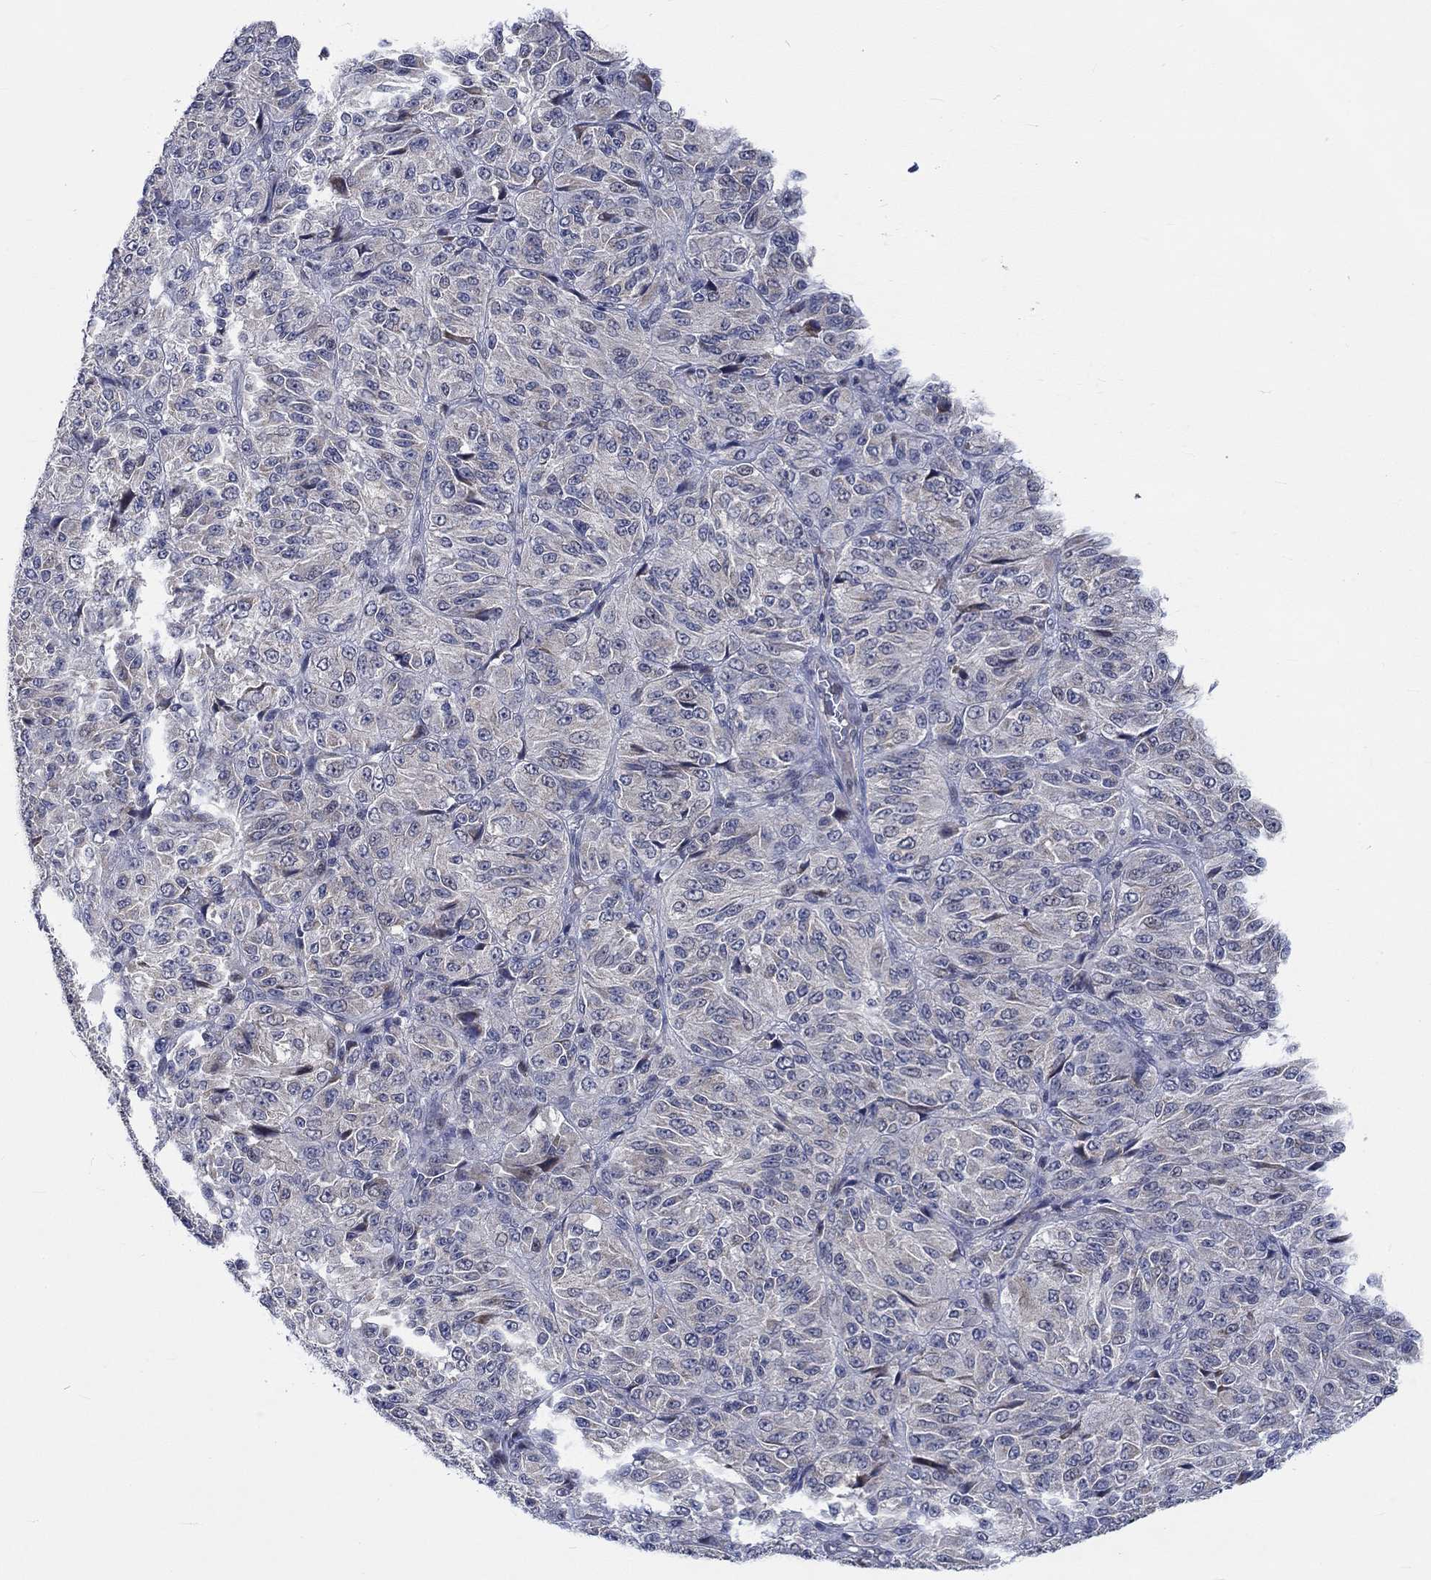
{"staining": {"intensity": "weak", "quantity": "<25%", "location": "cytoplasmic/membranous"}, "tissue": "melanoma", "cell_type": "Tumor cells", "image_type": "cancer", "snomed": [{"axis": "morphology", "description": "Malignant melanoma, Metastatic site"}, {"axis": "topography", "description": "Brain"}], "caption": "IHC photomicrograph of malignant melanoma (metastatic site) stained for a protein (brown), which demonstrates no staining in tumor cells.", "gene": "WASF1", "patient": {"sex": "female", "age": 56}}